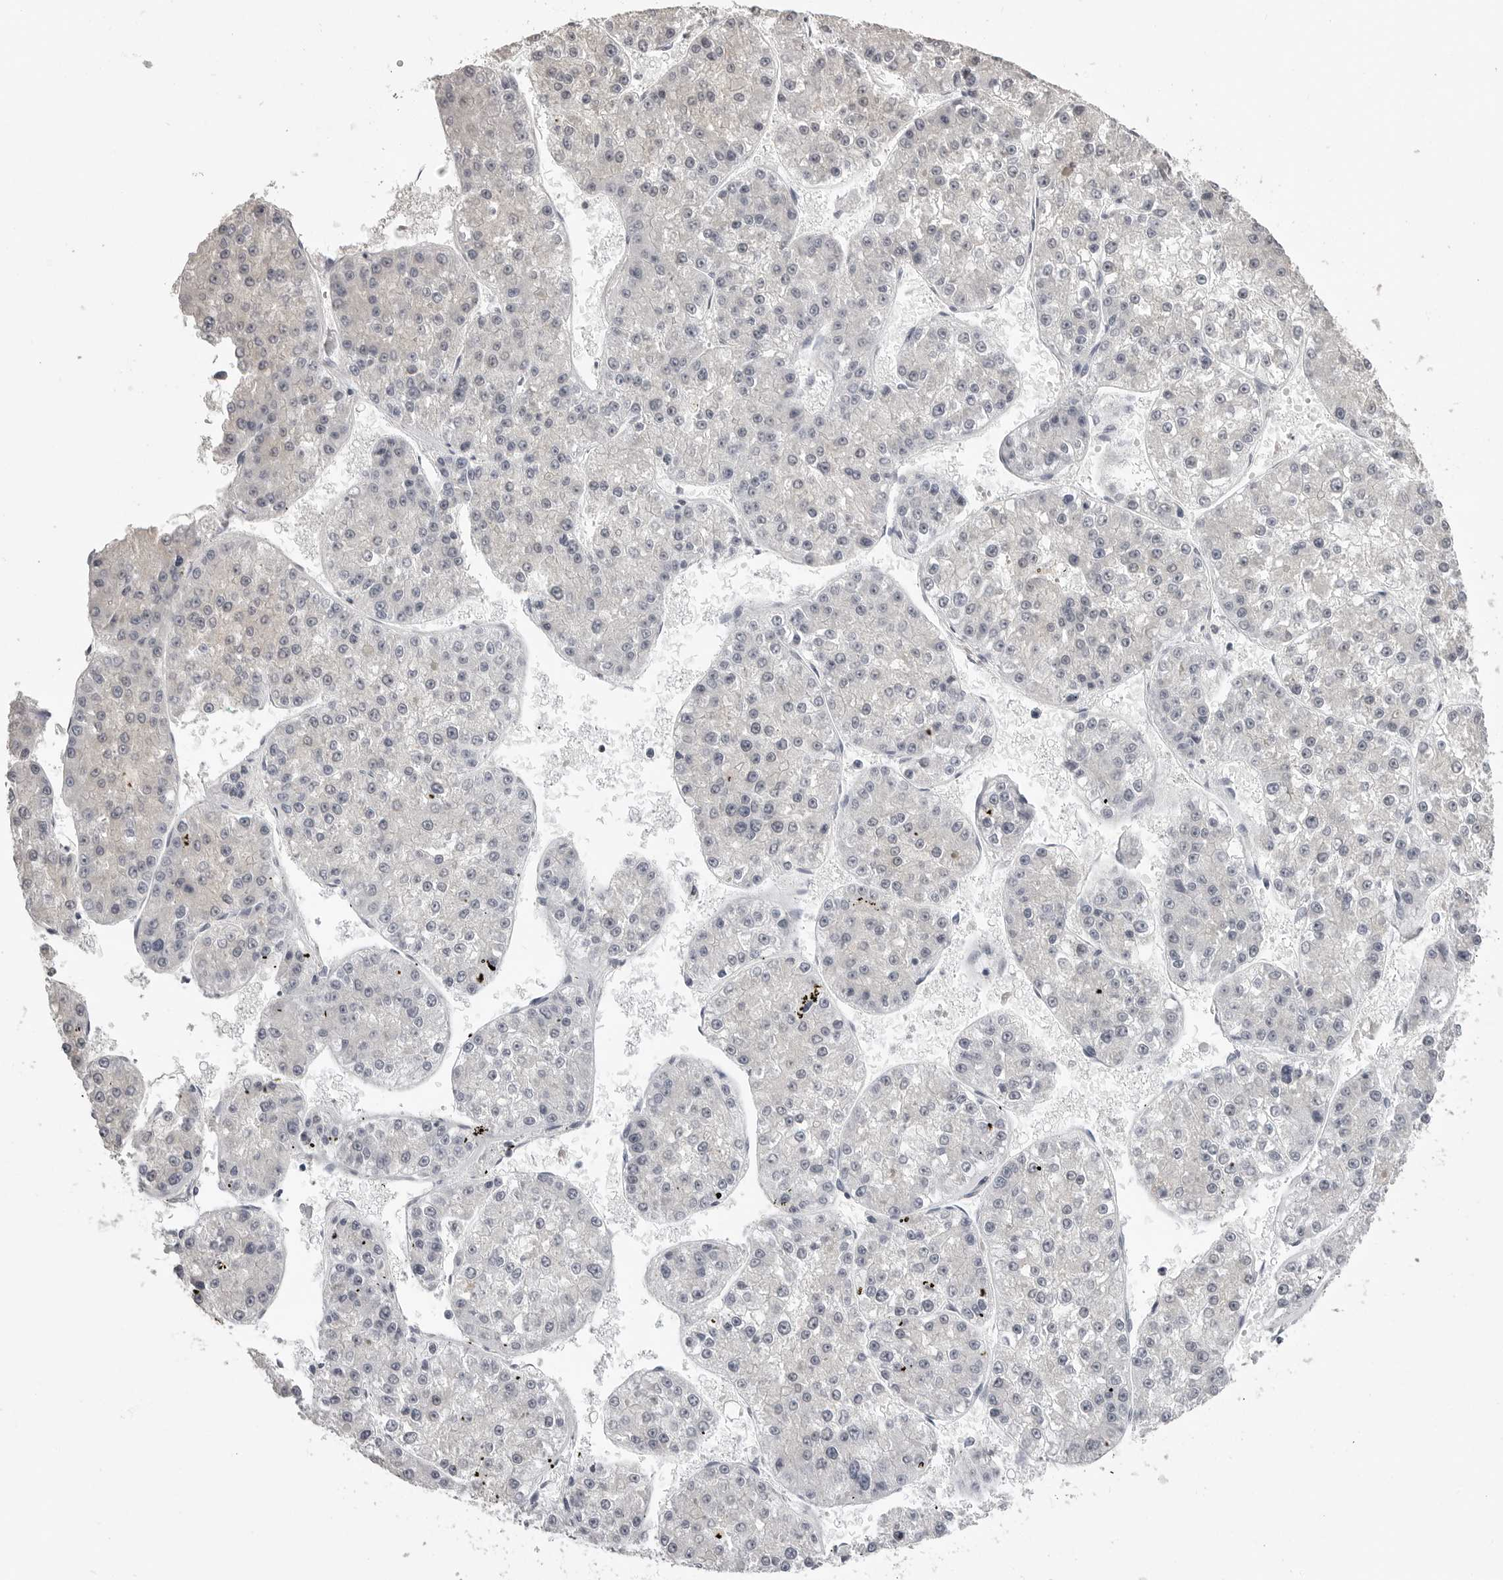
{"staining": {"intensity": "negative", "quantity": "none", "location": "none"}, "tissue": "liver cancer", "cell_type": "Tumor cells", "image_type": "cancer", "snomed": [{"axis": "morphology", "description": "Carcinoma, Hepatocellular, NOS"}, {"axis": "topography", "description": "Liver"}], "caption": "Immunohistochemical staining of human liver cancer (hepatocellular carcinoma) exhibits no significant expression in tumor cells.", "gene": "GPN2", "patient": {"sex": "female", "age": 73}}